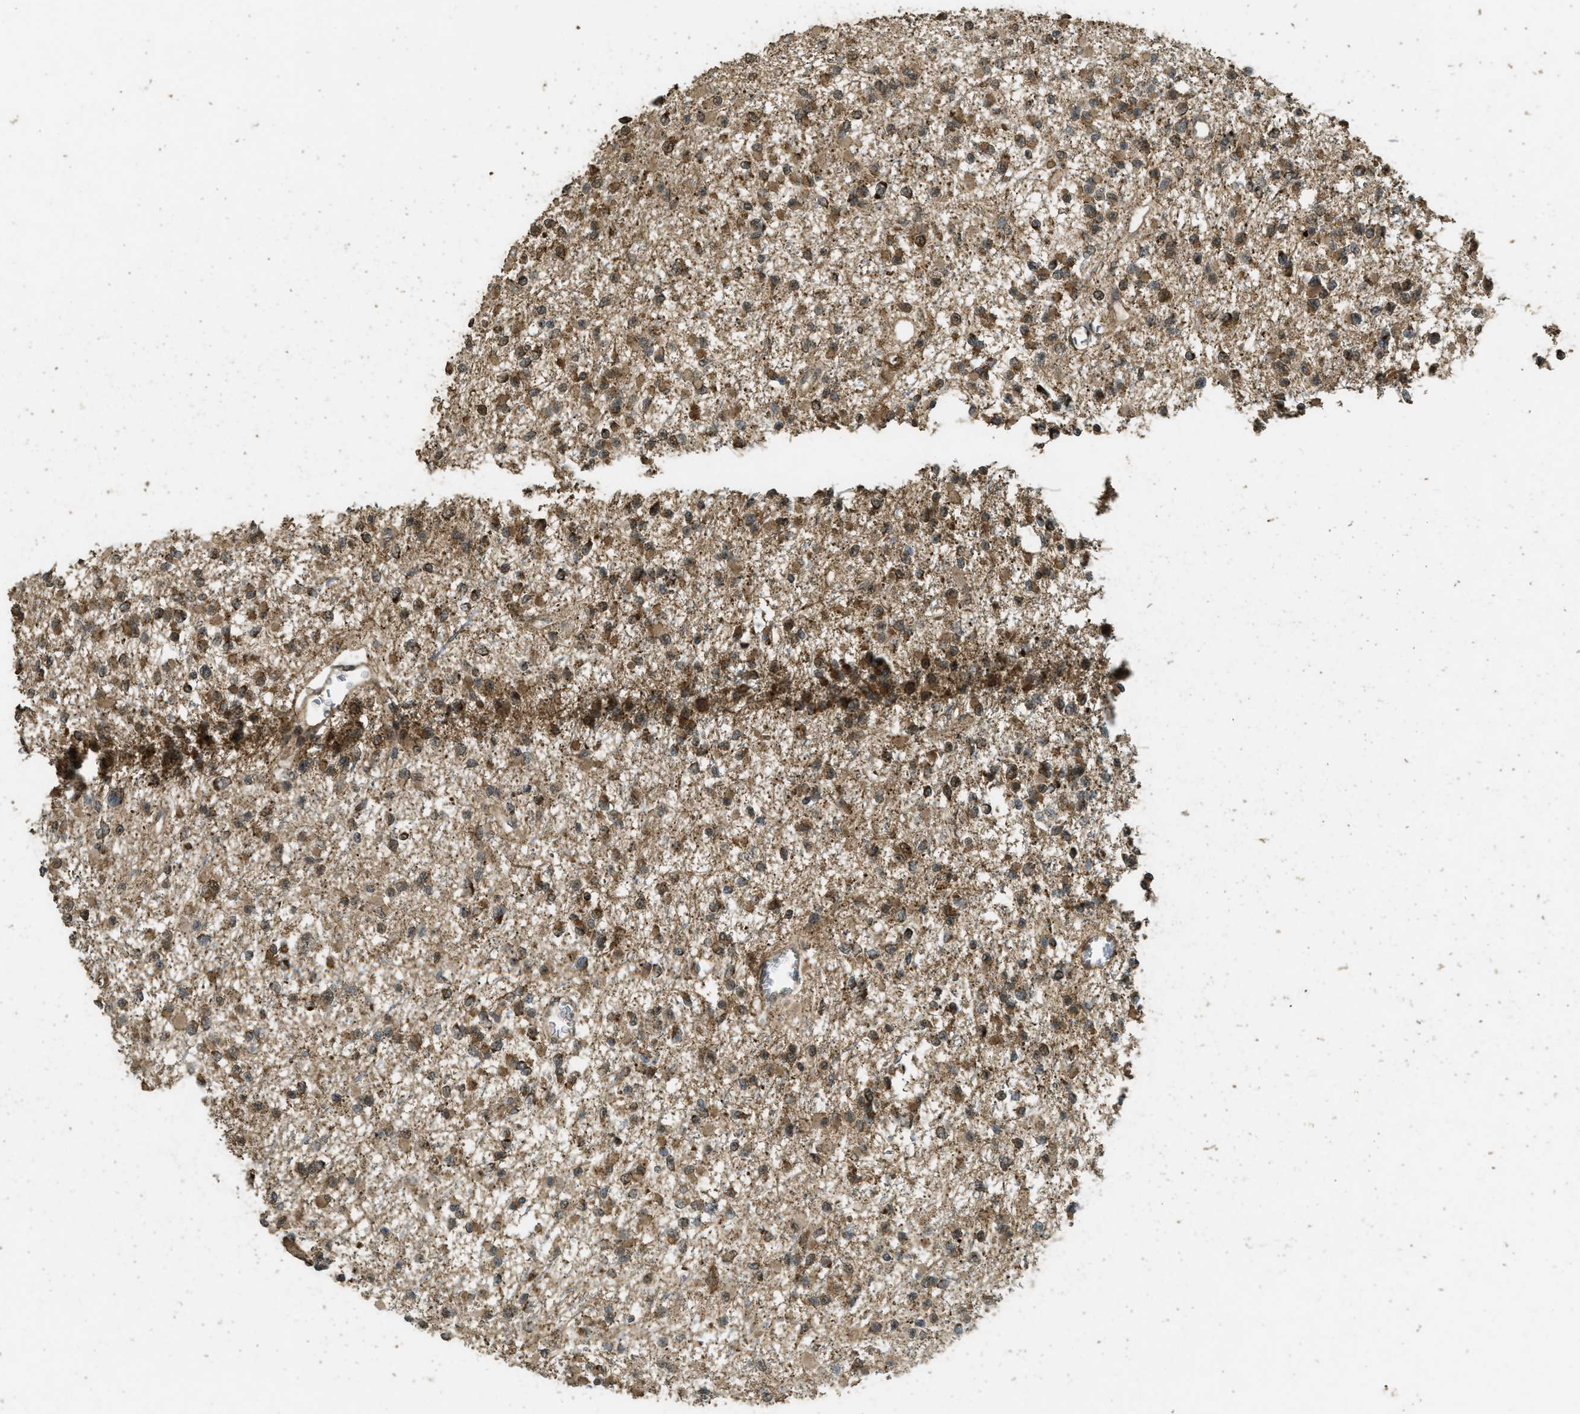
{"staining": {"intensity": "moderate", "quantity": ">75%", "location": "cytoplasmic/membranous"}, "tissue": "glioma", "cell_type": "Tumor cells", "image_type": "cancer", "snomed": [{"axis": "morphology", "description": "Glioma, malignant, Low grade"}, {"axis": "topography", "description": "Brain"}], "caption": "Malignant glioma (low-grade) was stained to show a protein in brown. There is medium levels of moderate cytoplasmic/membranous positivity in approximately >75% of tumor cells.", "gene": "CTPS1", "patient": {"sex": "female", "age": 22}}